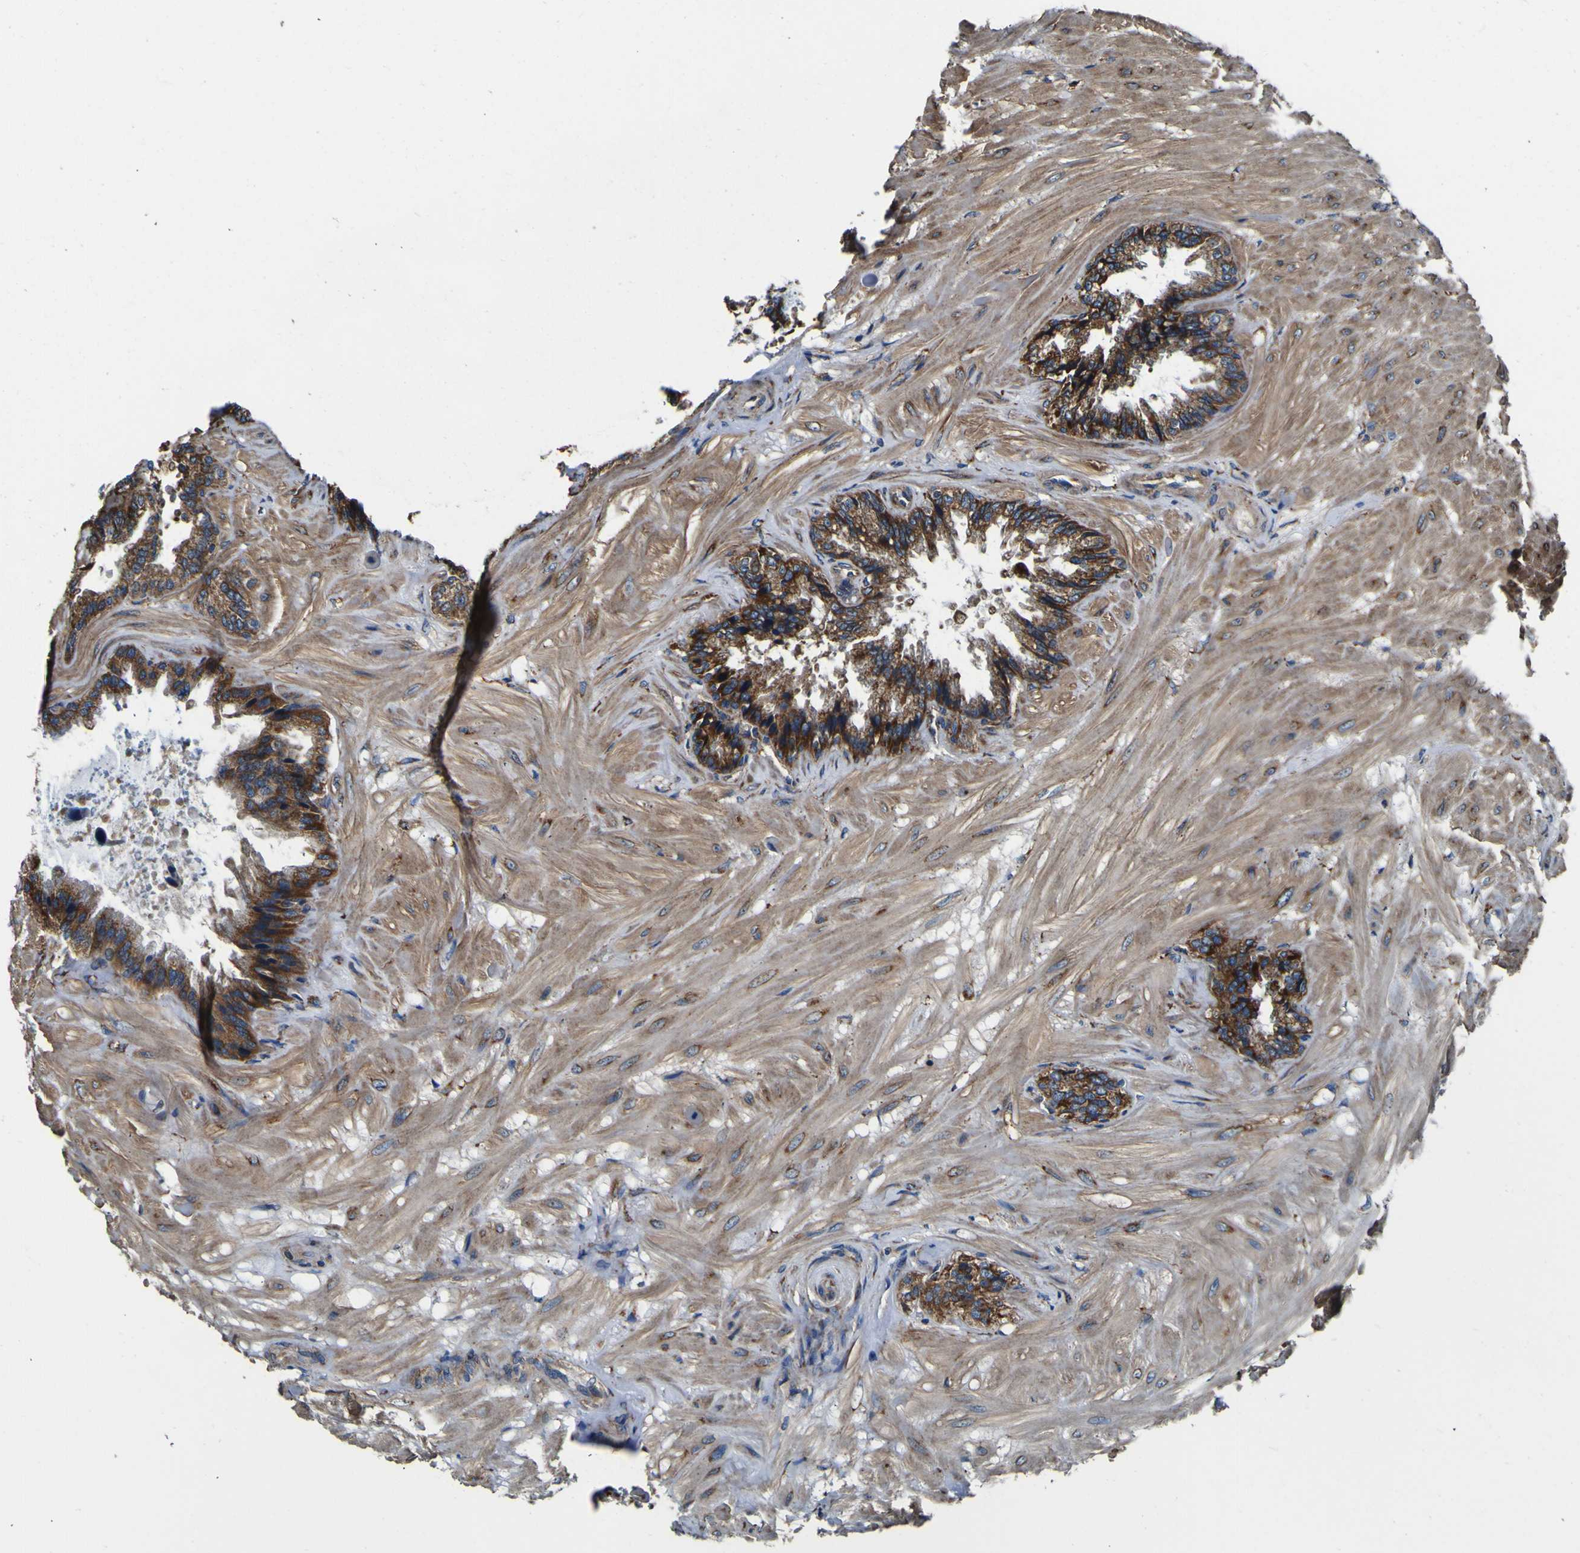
{"staining": {"intensity": "strong", "quantity": ">75%", "location": "cytoplasmic/membranous"}, "tissue": "seminal vesicle", "cell_type": "Glandular cells", "image_type": "normal", "snomed": [{"axis": "morphology", "description": "Normal tissue, NOS"}, {"axis": "topography", "description": "Seminal veicle"}], "caption": "This micrograph displays immunohistochemistry (IHC) staining of benign human seminal vesicle, with high strong cytoplasmic/membranous expression in about >75% of glandular cells.", "gene": "INPP5A", "patient": {"sex": "male", "age": 46}}